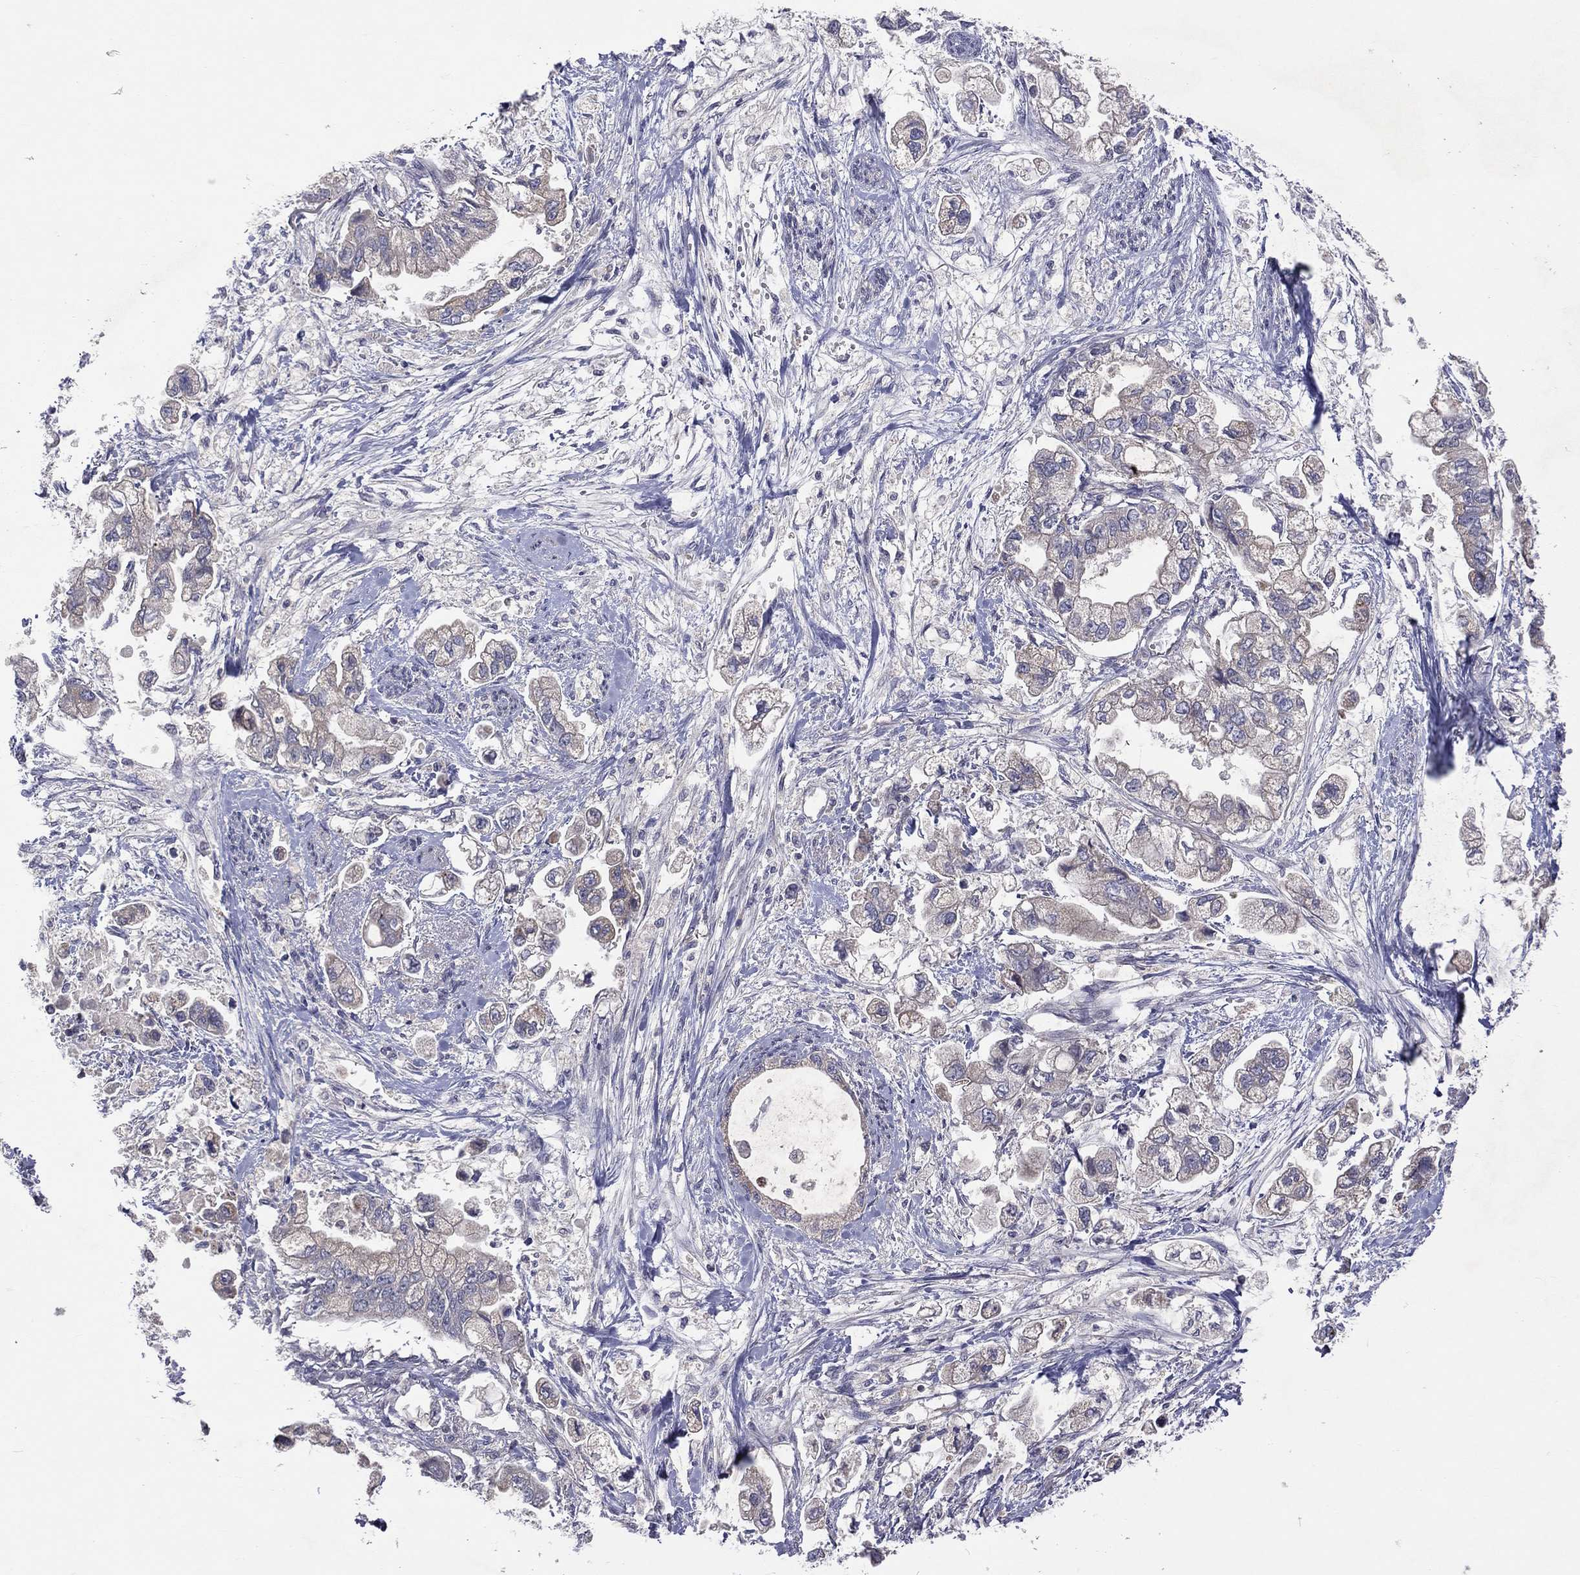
{"staining": {"intensity": "weak", "quantity": "25%-75%", "location": "cytoplasmic/membranous"}, "tissue": "stomach cancer", "cell_type": "Tumor cells", "image_type": "cancer", "snomed": [{"axis": "morphology", "description": "Normal tissue, NOS"}, {"axis": "morphology", "description": "Adenocarcinoma, NOS"}, {"axis": "topography", "description": "Stomach"}], "caption": "This image displays stomach adenocarcinoma stained with immunohistochemistry to label a protein in brown. The cytoplasmic/membranous of tumor cells show weak positivity for the protein. Nuclei are counter-stained blue.", "gene": "STARD3", "patient": {"sex": "male", "age": 62}}